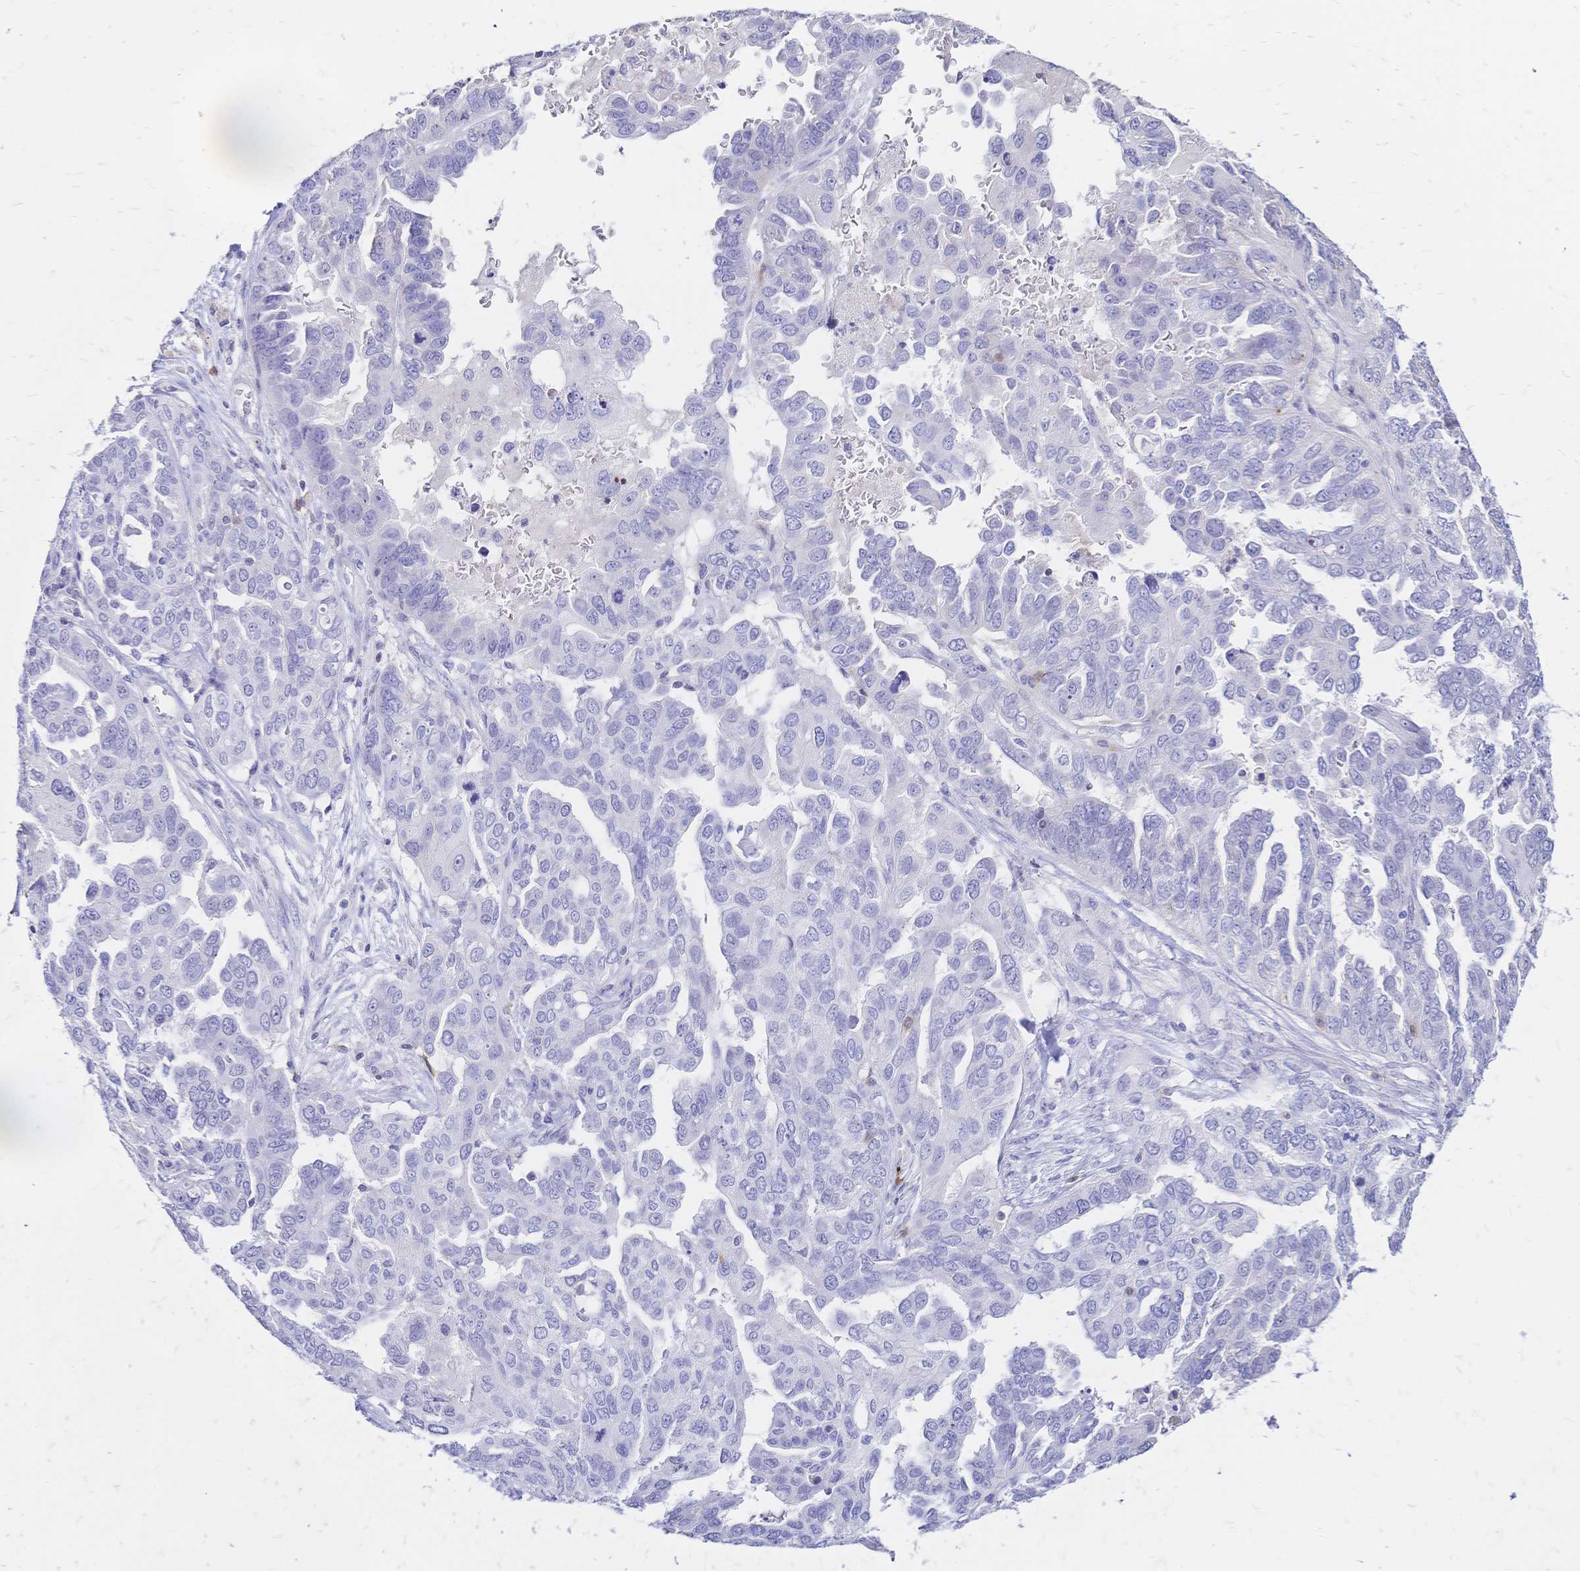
{"staining": {"intensity": "negative", "quantity": "none", "location": "none"}, "tissue": "ovarian cancer", "cell_type": "Tumor cells", "image_type": "cancer", "snomed": [{"axis": "morphology", "description": "Cystadenocarcinoma, serous, NOS"}, {"axis": "topography", "description": "Ovary"}], "caption": "This is an IHC image of serous cystadenocarcinoma (ovarian). There is no positivity in tumor cells.", "gene": "IL2RA", "patient": {"sex": "female", "age": 53}}